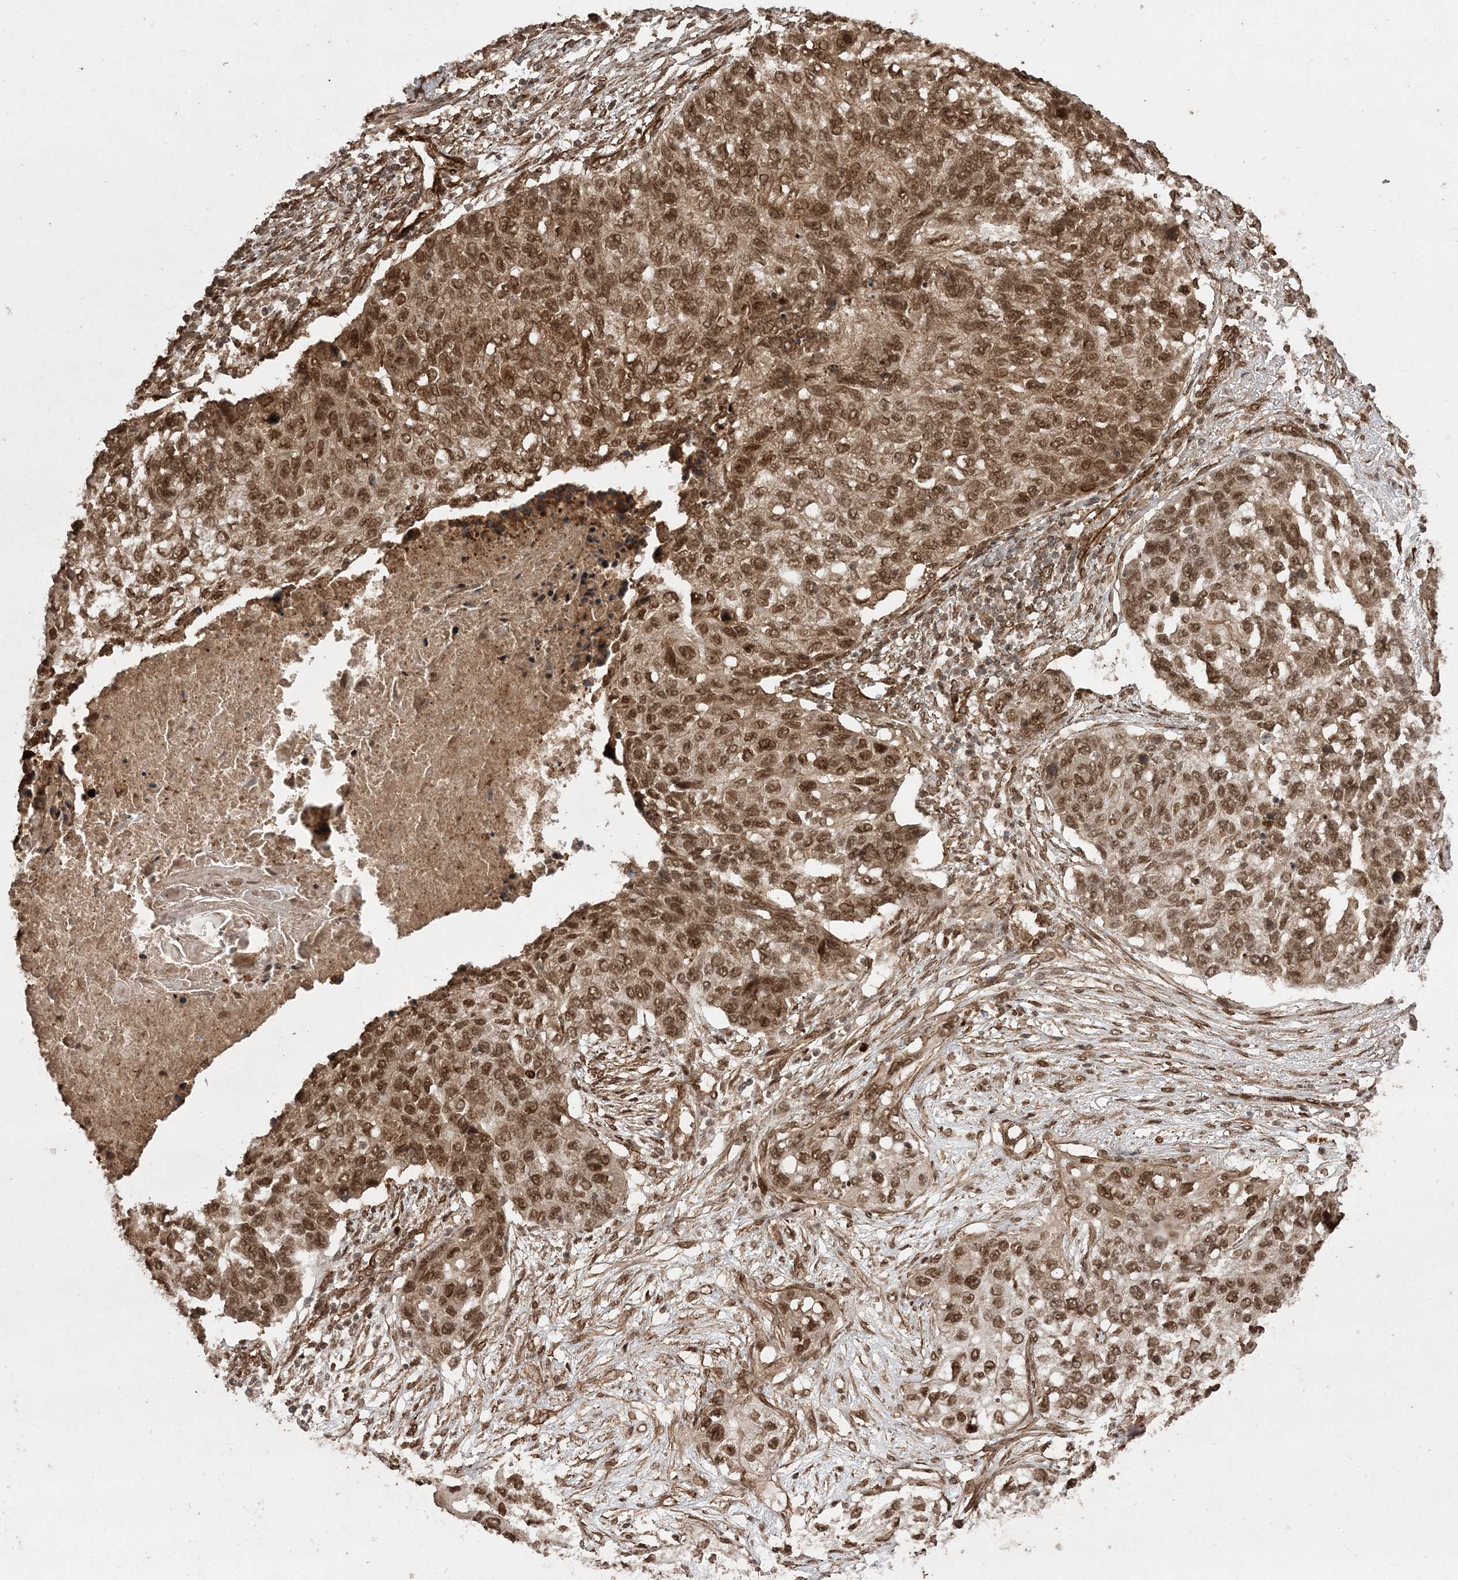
{"staining": {"intensity": "moderate", "quantity": ">75%", "location": "cytoplasmic/membranous,nuclear"}, "tissue": "lung cancer", "cell_type": "Tumor cells", "image_type": "cancer", "snomed": [{"axis": "morphology", "description": "Squamous cell carcinoma, NOS"}, {"axis": "topography", "description": "Lung"}], "caption": "Protein expression analysis of lung squamous cell carcinoma shows moderate cytoplasmic/membranous and nuclear expression in about >75% of tumor cells.", "gene": "ETAA1", "patient": {"sex": "female", "age": 63}}